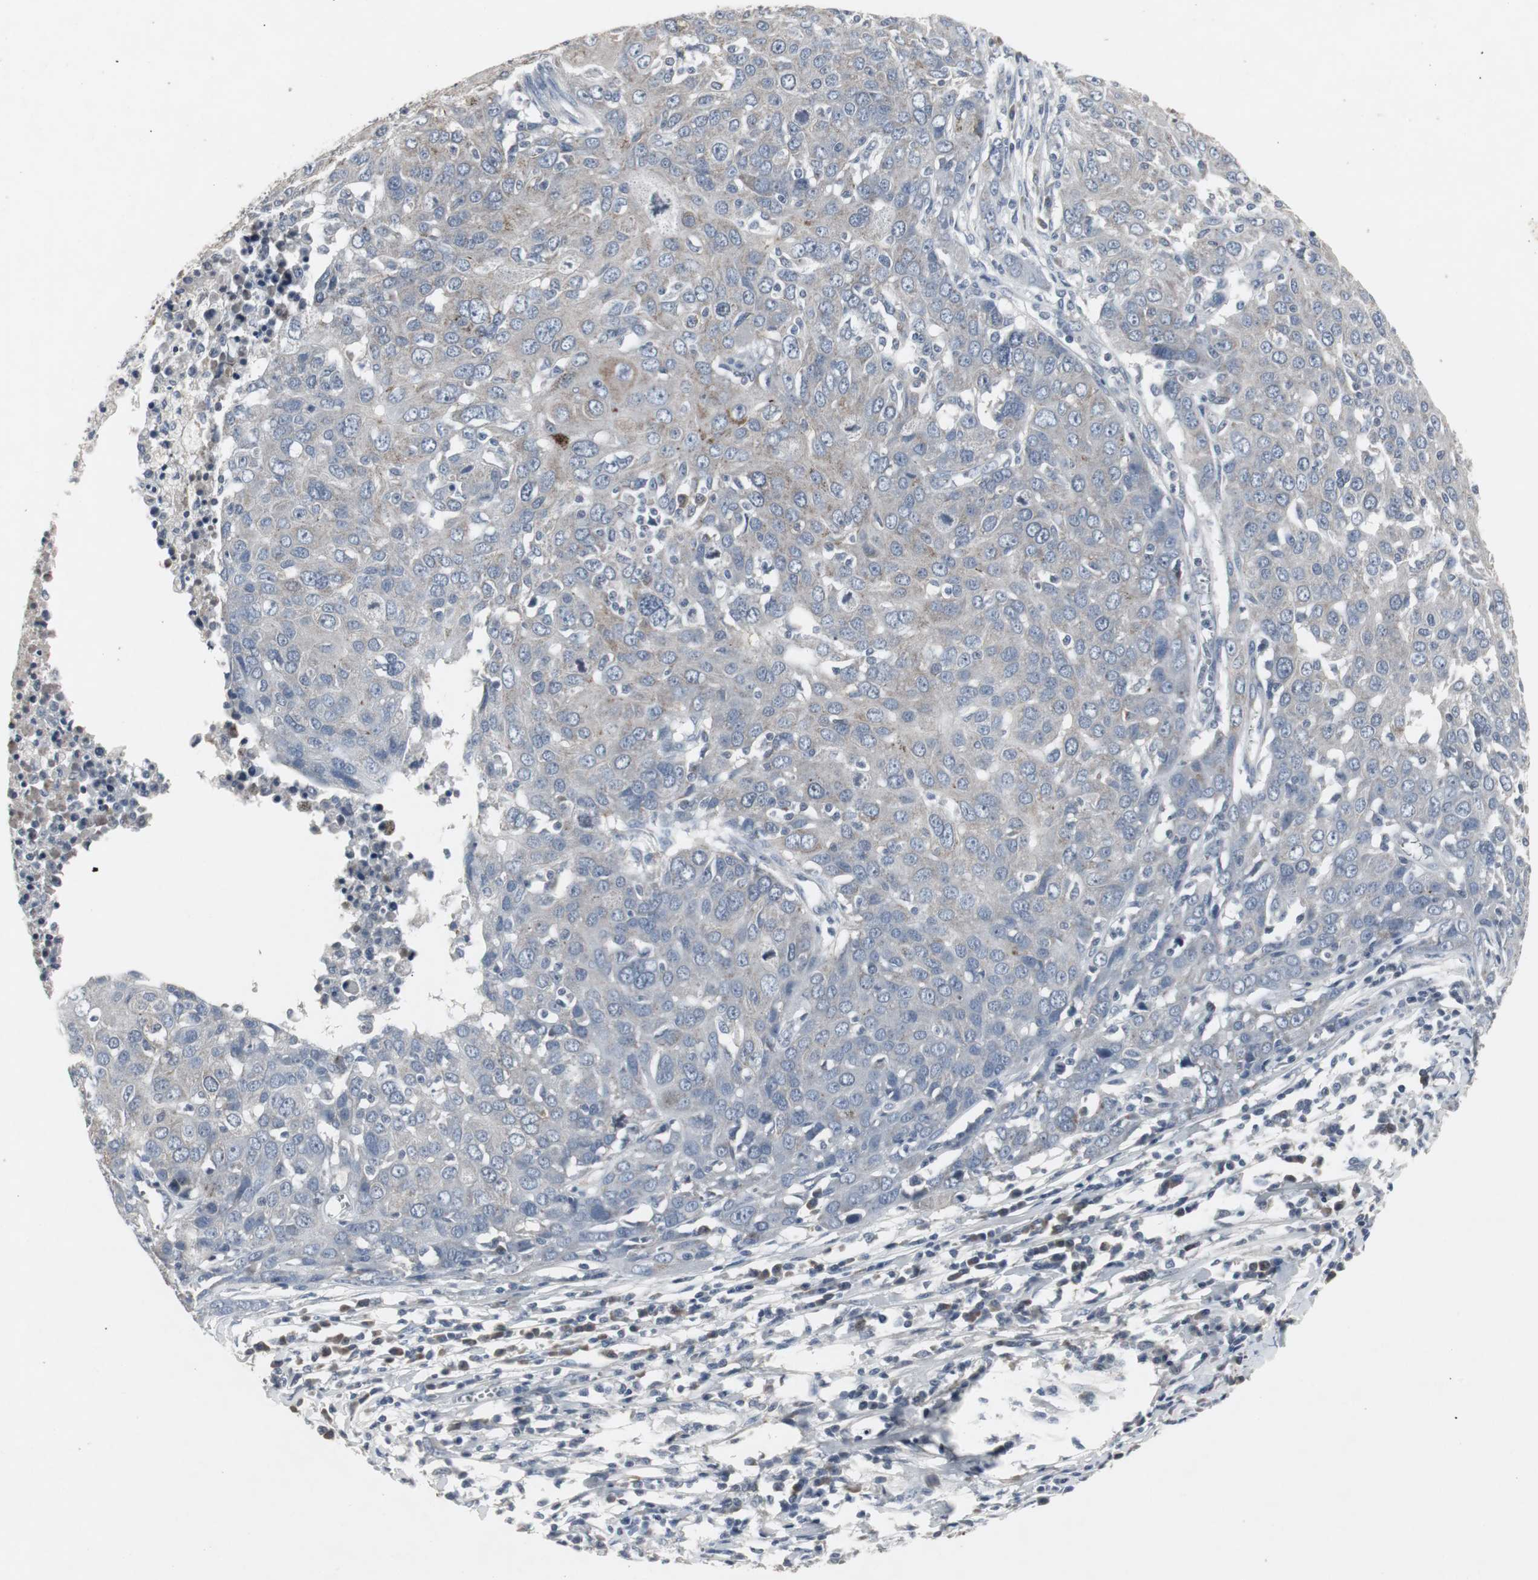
{"staining": {"intensity": "weak", "quantity": "25%-75%", "location": "cytoplasmic/membranous"}, "tissue": "ovarian cancer", "cell_type": "Tumor cells", "image_type": "cancer", "snomed": [{"axis": "morphology", "description": "Carcinoma, endometroid"}, {"axis": "topography", "description": "Ovary"}], "caption": "Protein staining shows weak cytoplasmic/membranous expression in about 25%-75% of tumor cells in ovarian cancer.", "gene": "ACAA1", "patient": {"sex": "female", "age": 50}}